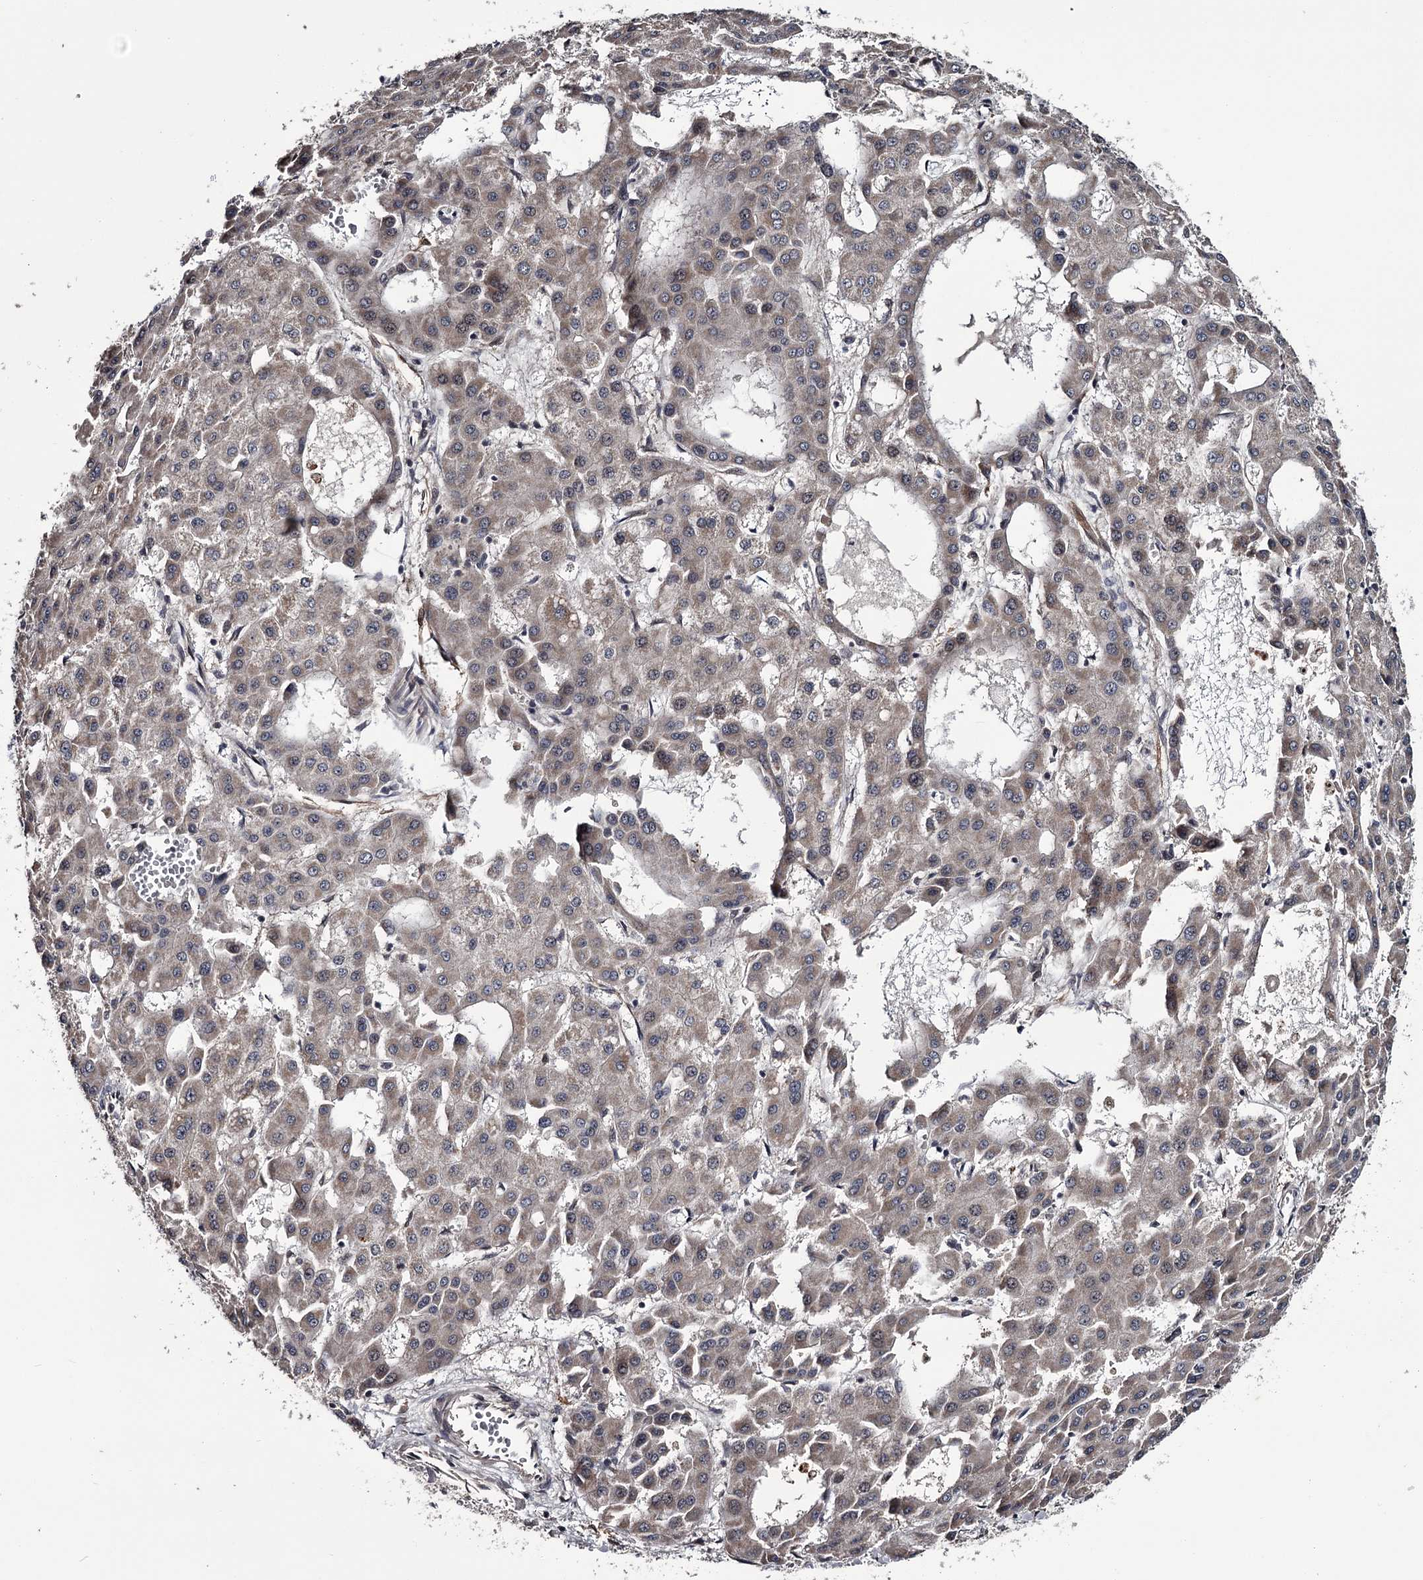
{"staining": {"intensity": "weak", "quantity": "25%-75%", "location": "cytoplasmic/membranous"}, "tissue": "liver cancer", "cell_type": "Tumor cells", "image_type": "cancer", "snomed": [{"axis": "morphology", "description": "Carcinoma, Hepatocellular, NOS"}, {"axis": "topography", "description": "Liver"}], "caption": "Human liver cancer stained with a protein marker reveals weak staining in tumor cells.", "gene": "CDC42EP2", "patient": {"sex": "male", "age": 47}}